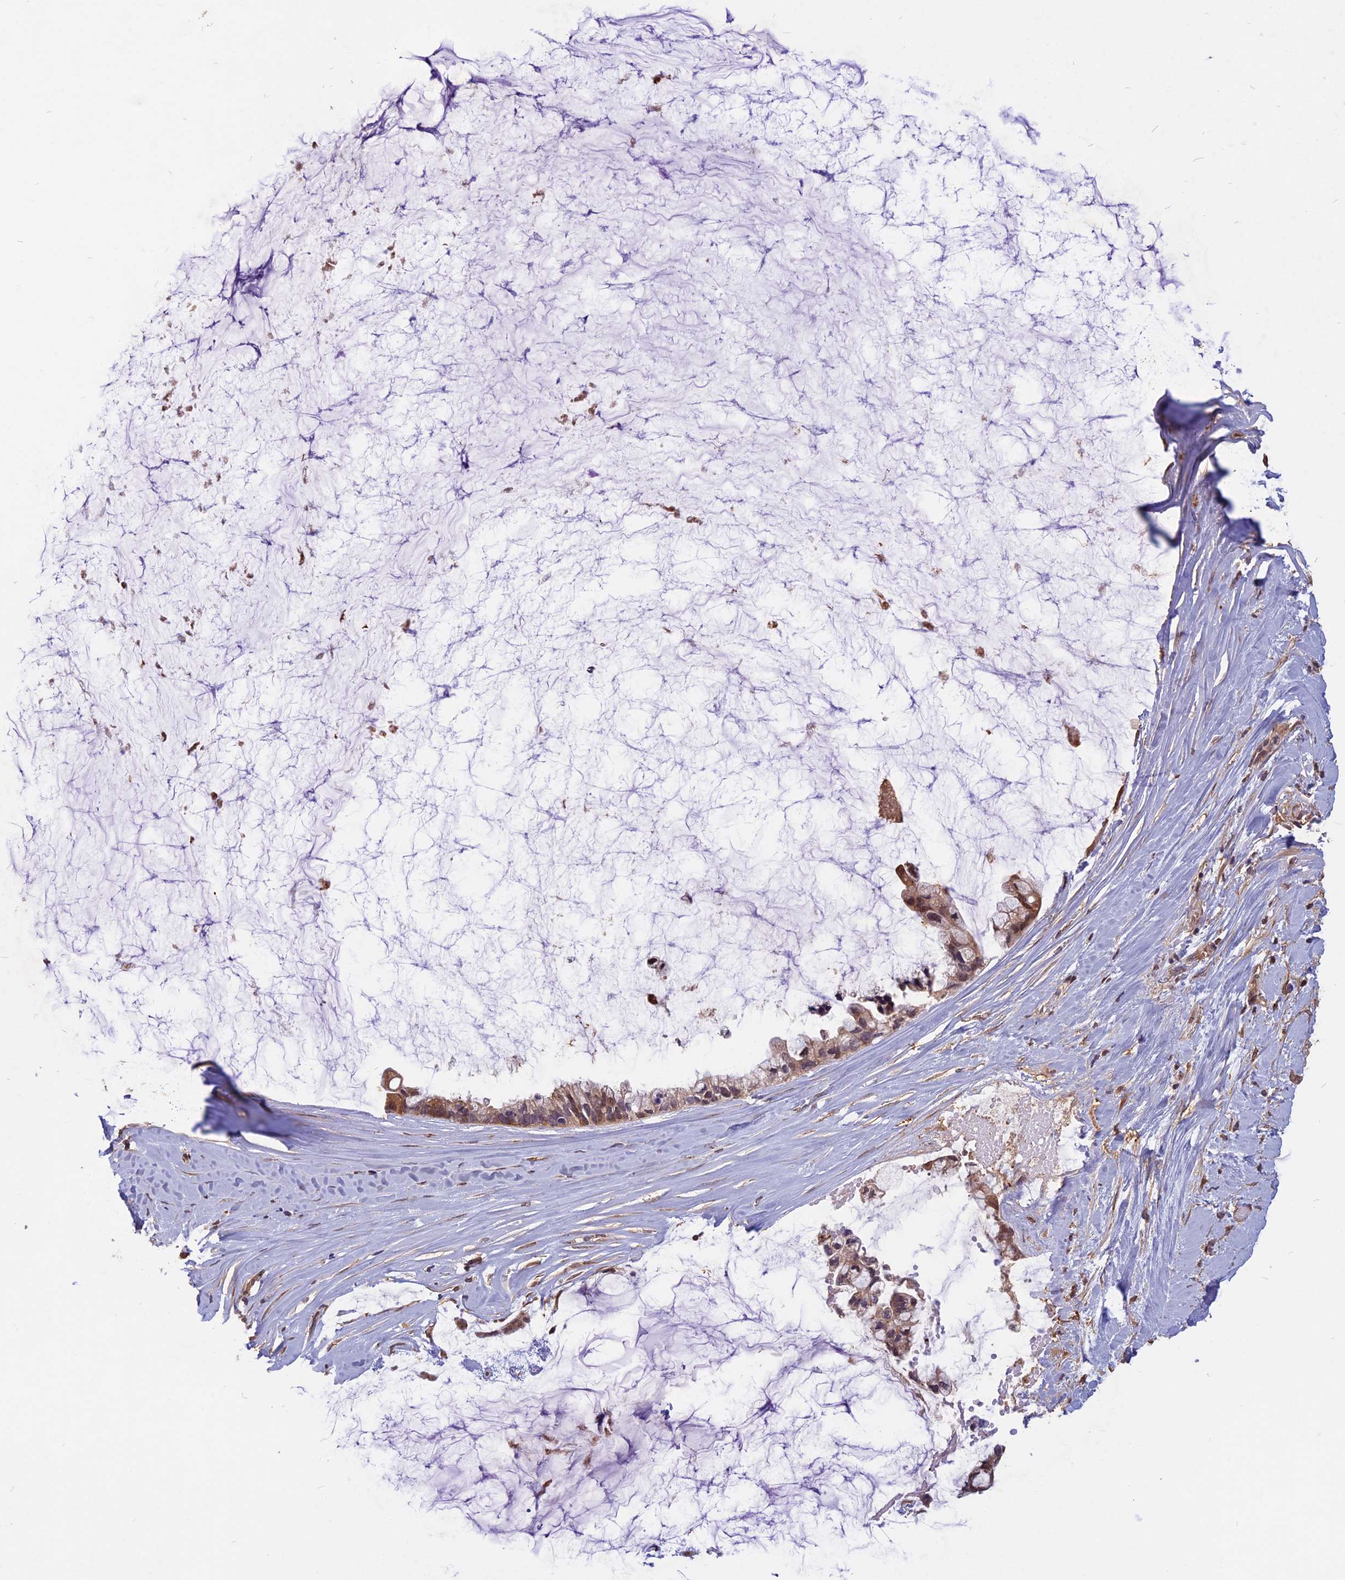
{"staining": {"intensity": "moderate", "quantity": "25%-75%", "location": "cytoplasmic/membranous"}, "tissue": "ovarian cancer", "cell_type": "Tumor cells", "image_type": "cancer", "snomed": [{"axis": "morphology", "description": "Cystadenocarcinoma, mucinous, NOS"}, {"axis": "topography", "description": "Ovary"}], "caption": "Ovarian cancer tissue displays moderate cytoplasmic/membranous positivity in approximately 25%-75% of tumor cells", "gene": "SPG11", "patient": {"sex": "female", "age": 39}}